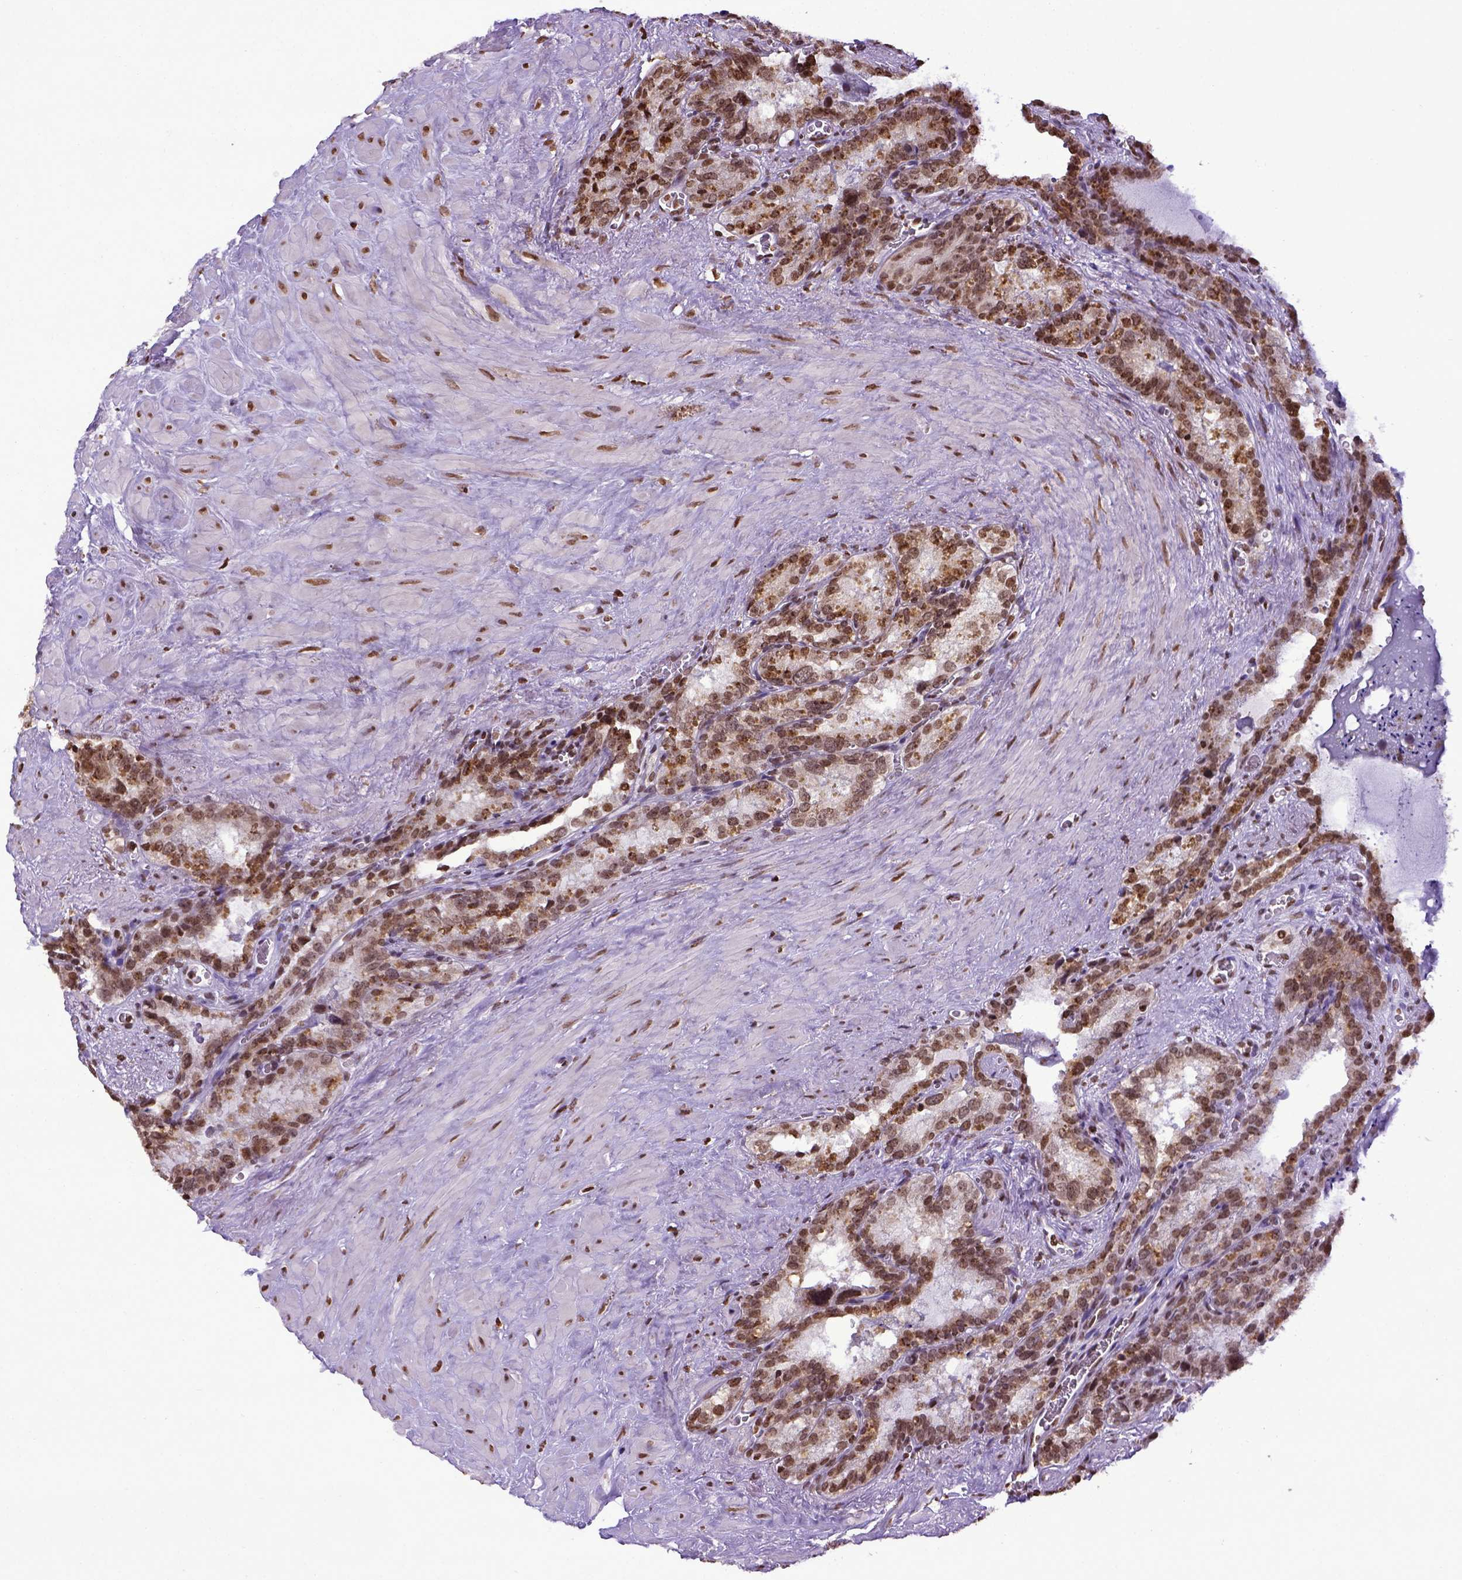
{"staining": {"intensity": "moderate", "quantity": ">75%", "location": "nuclear"}, "tissue": "seminal vesicle", "cell_type": "Glandular cells", "image_type": "normal", "snomed": [{"axis": "morphology", "description": "Normal tissue, NOS"}, {"axis": "topography", "description": "Prostate"}, {"axis": "topography", "description": "Seminal veicle"}], "caption": "Brown immunohistochemical staining in normal human seminal vesicle exhibits moderate nuclear positivity in approximately >75% of glandular cells.", "gene": "ZNF75D", "patient": {"sex": "male", "age": 71}}